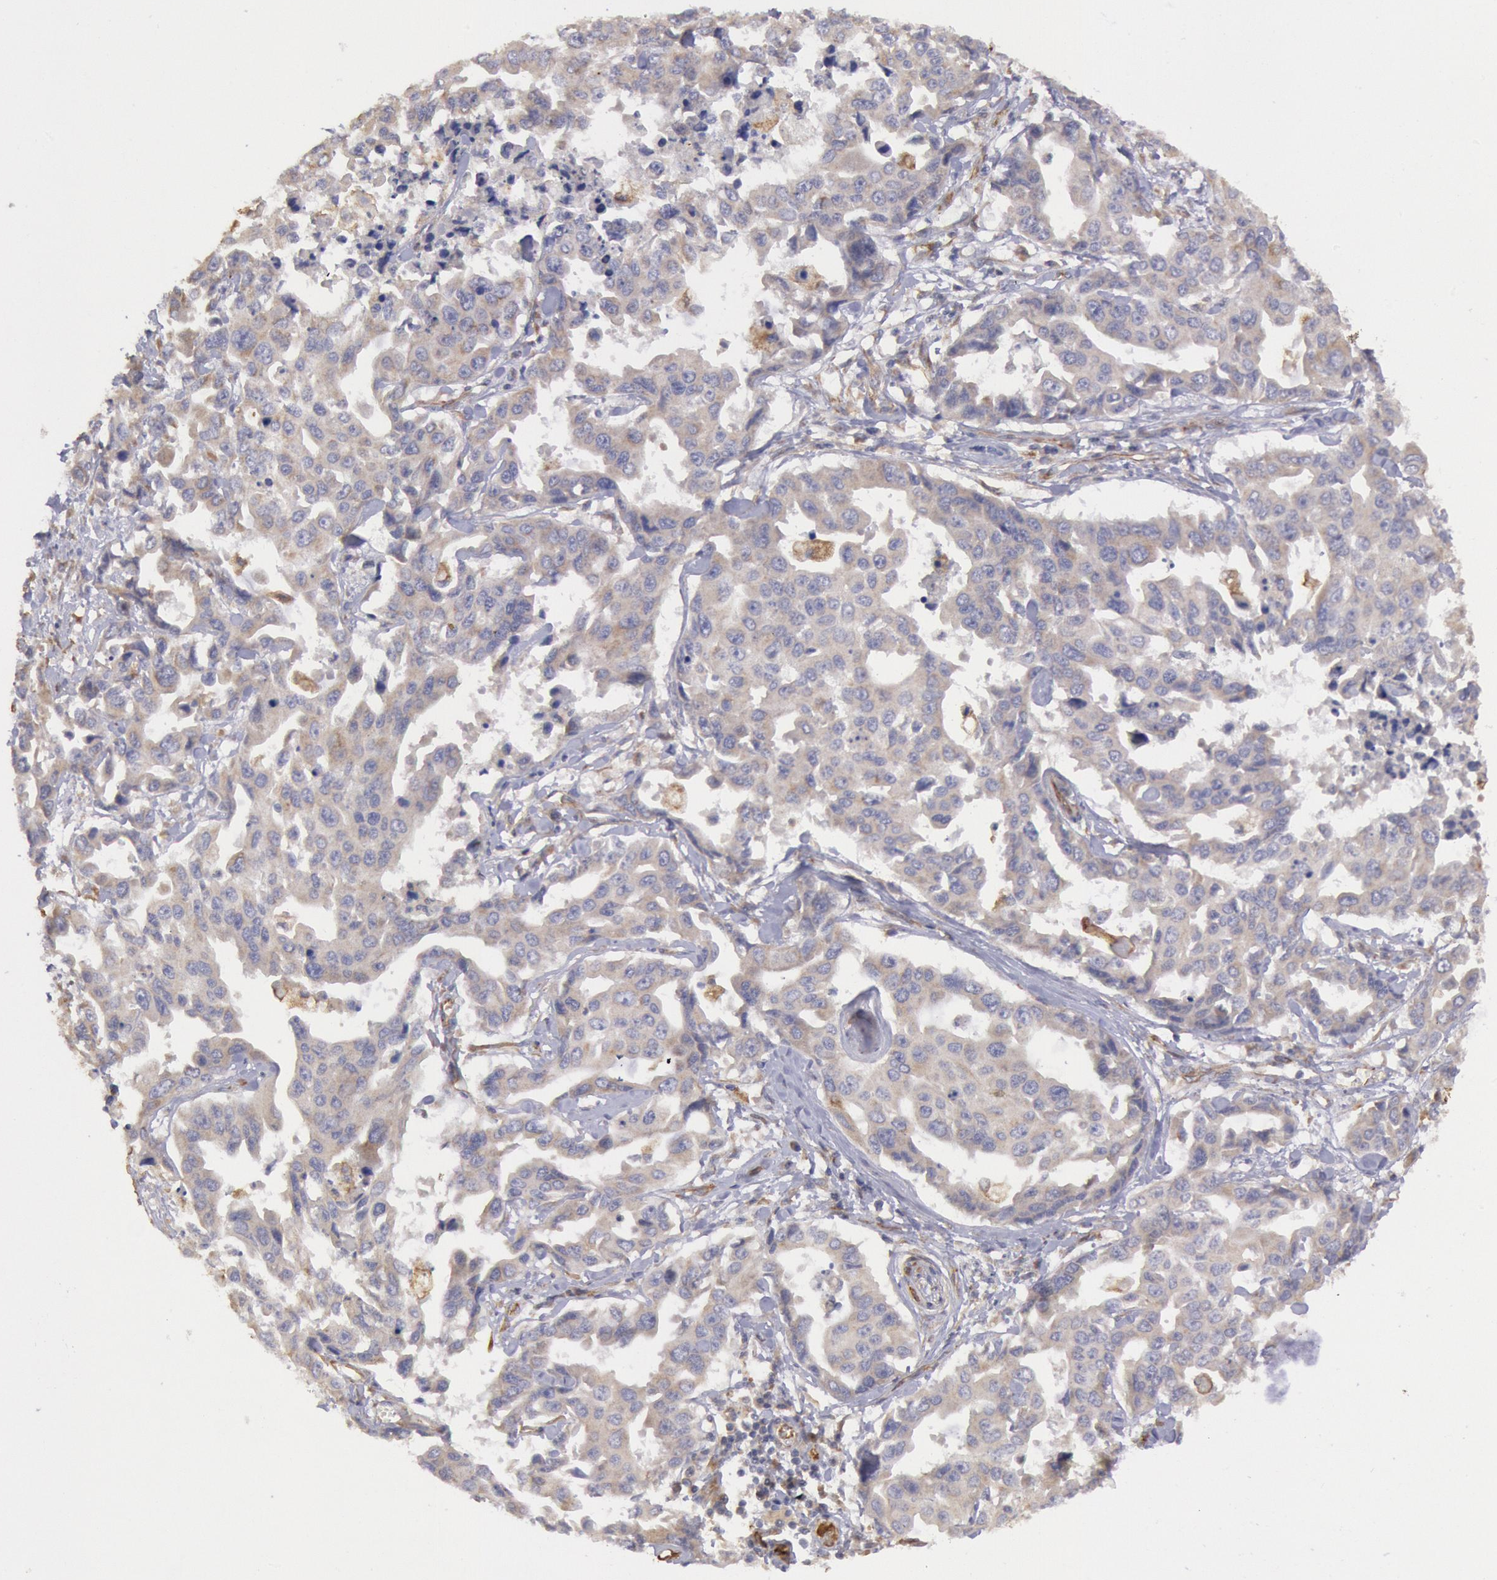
{"staining": {"intensity": "weak", "quantity": "25%-75%", "location": "cytoplasmic/membranous"}, "tissue": "lung cancer", "cell_type": "Tumor cells", "image_type": "cancer", "snomed": [{"axis": "morphology", "description": "Adenocarcinoma, NOS"}, {"axis": "topography", "description": "Lung"}], "caption": "Approximately 25%-75% of tumor cells in human lung cancer (adenocarcinoma) demonstrate weak cytoplasmic/membranous protein expression as visualized by brown immunohistochemical staining.", "gene": "RNF139", "patient": {"sex": "male", "age": 64}}